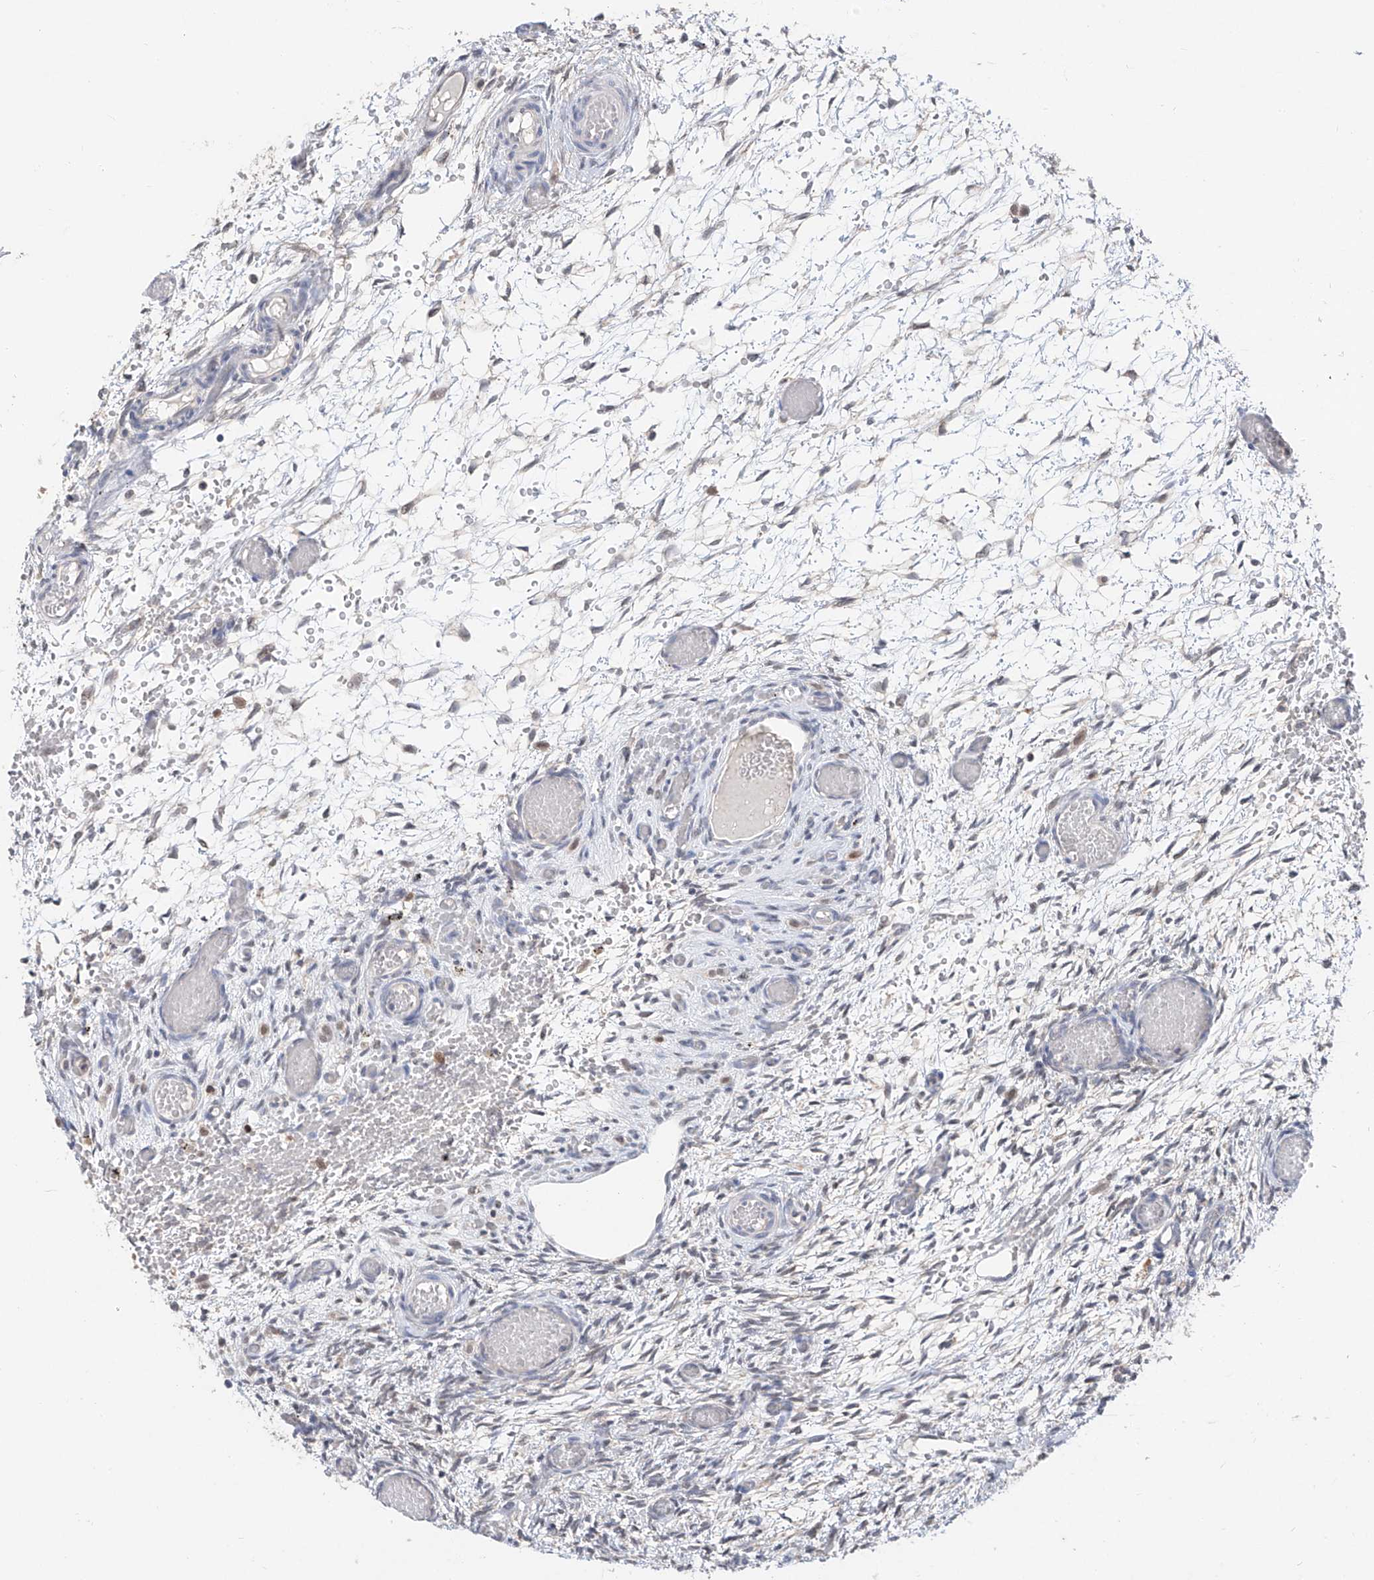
{"staining": {"intensity": "strong", "quantity": ">75%", "location": "cytoplasmic/membranous"}, "tissue": "ovary", "cell_type": "Follicle cells", "image_type": "normal", "snomed": [{"axis": "morphology", "description": "Adenocarcinoma, NOS"}, {"axis": "topography", "description": "Endometrium"}], "caption": "Immunohistochemistry photomicrograph of benign ovary: human ovary stained using immunohistochemistry (IHC) demonstrates high levels of strong protein expression localized specifically in the cytoplasmic/membranous of follicle cells, appearing as a cytoplasmic/membranous brown color.", "gene": "FUCA2", "patient": {"sex": "female", "age": 32}}